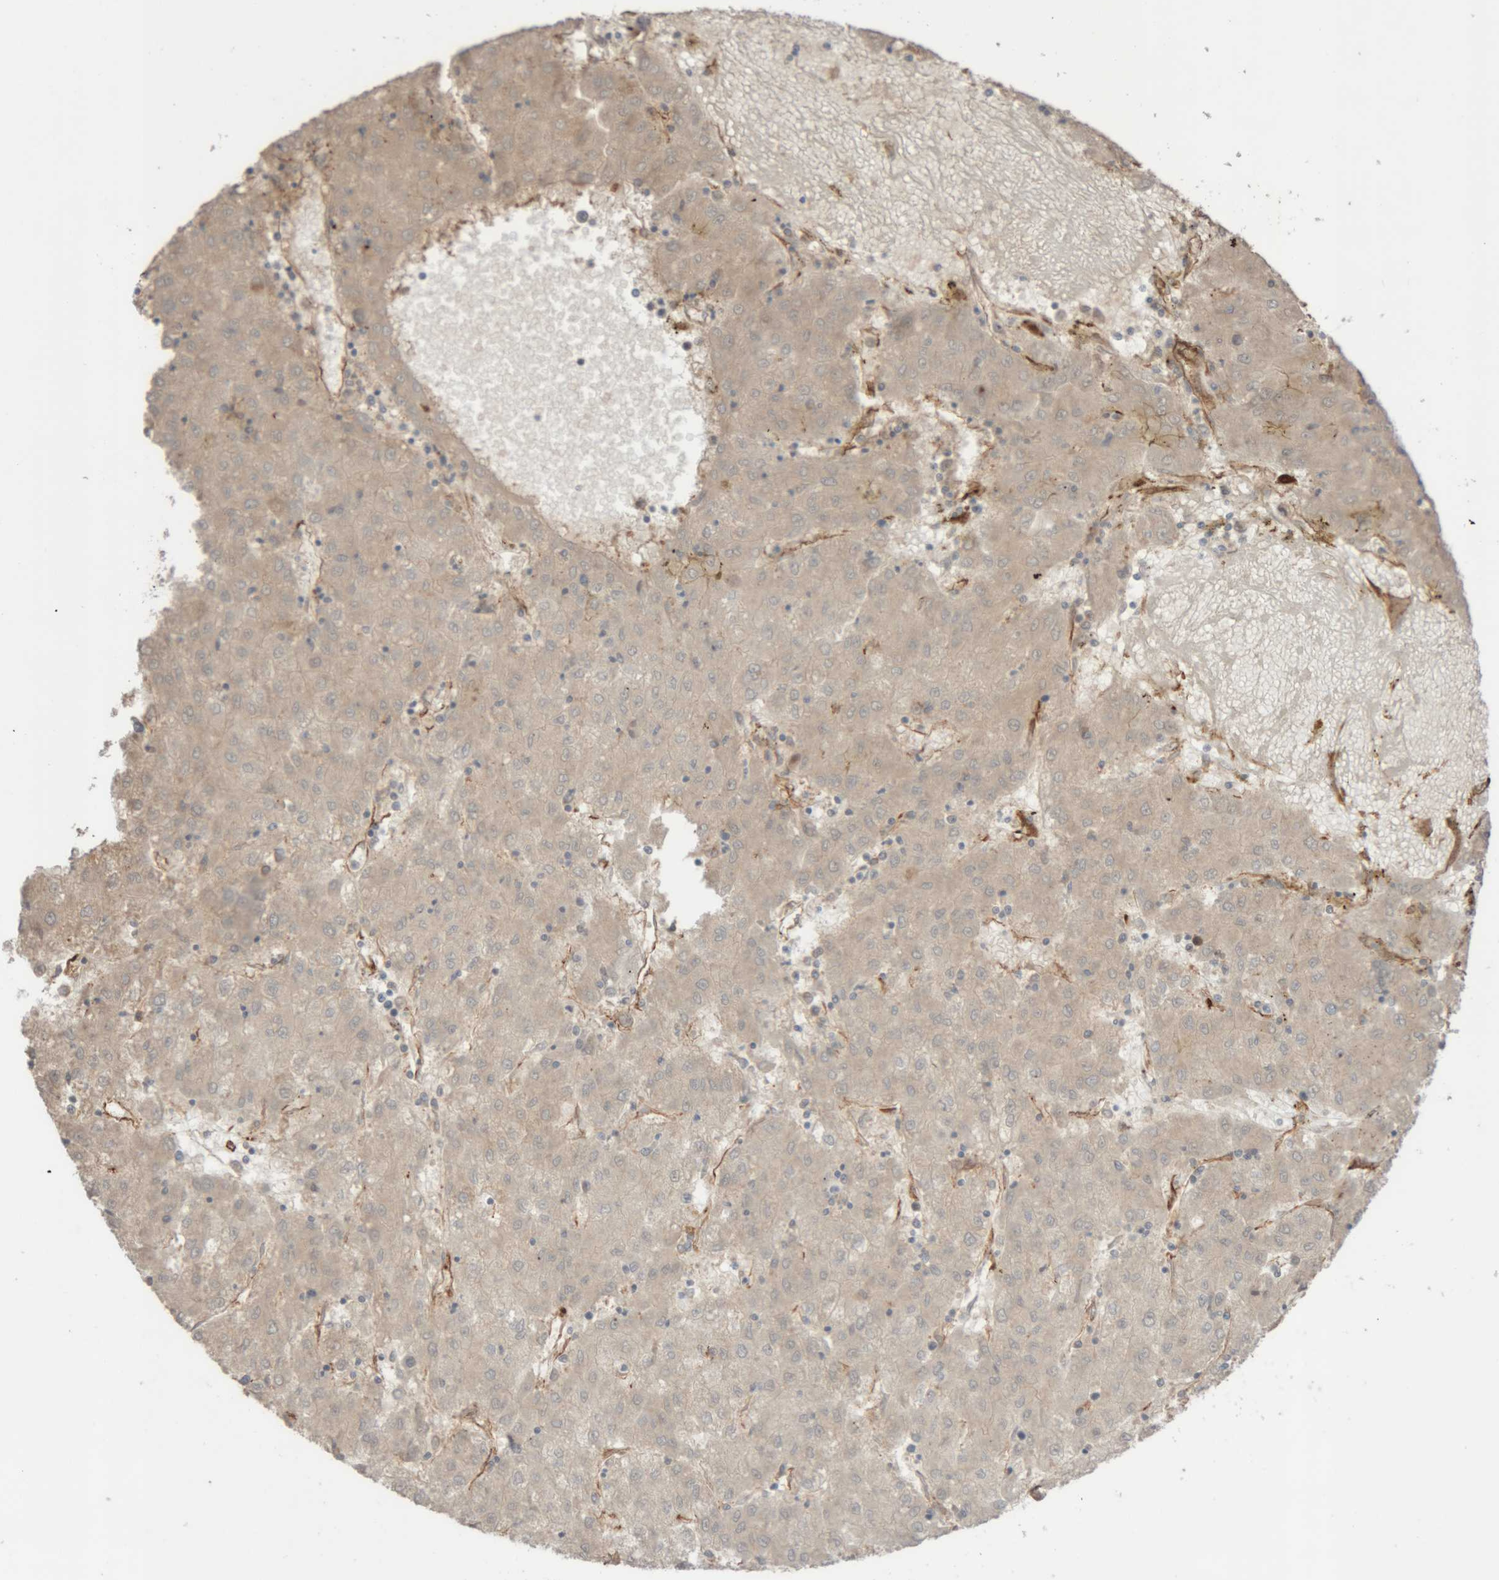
{"staining": {"intensity": "weak", "quantity": "<25%", "location": "cytoplasmic/membranous"}, "tissue": "liver cancer", "cell_type": "Tumor cells", "image_type": "cancer", "snomed": [{"axis": "morphology", "description": "Carcinoma, Hepatocellular, NOS"}, {"axis": "topography", "description": "Liver"}], "caption": "Liver cancer (hepatocellular carcinoma) stained for a protein using immunohistochemistry demonstrates no staining tumor cells.", "gene": "RAB32", "patient": {"sex": "male", "age": 72}}